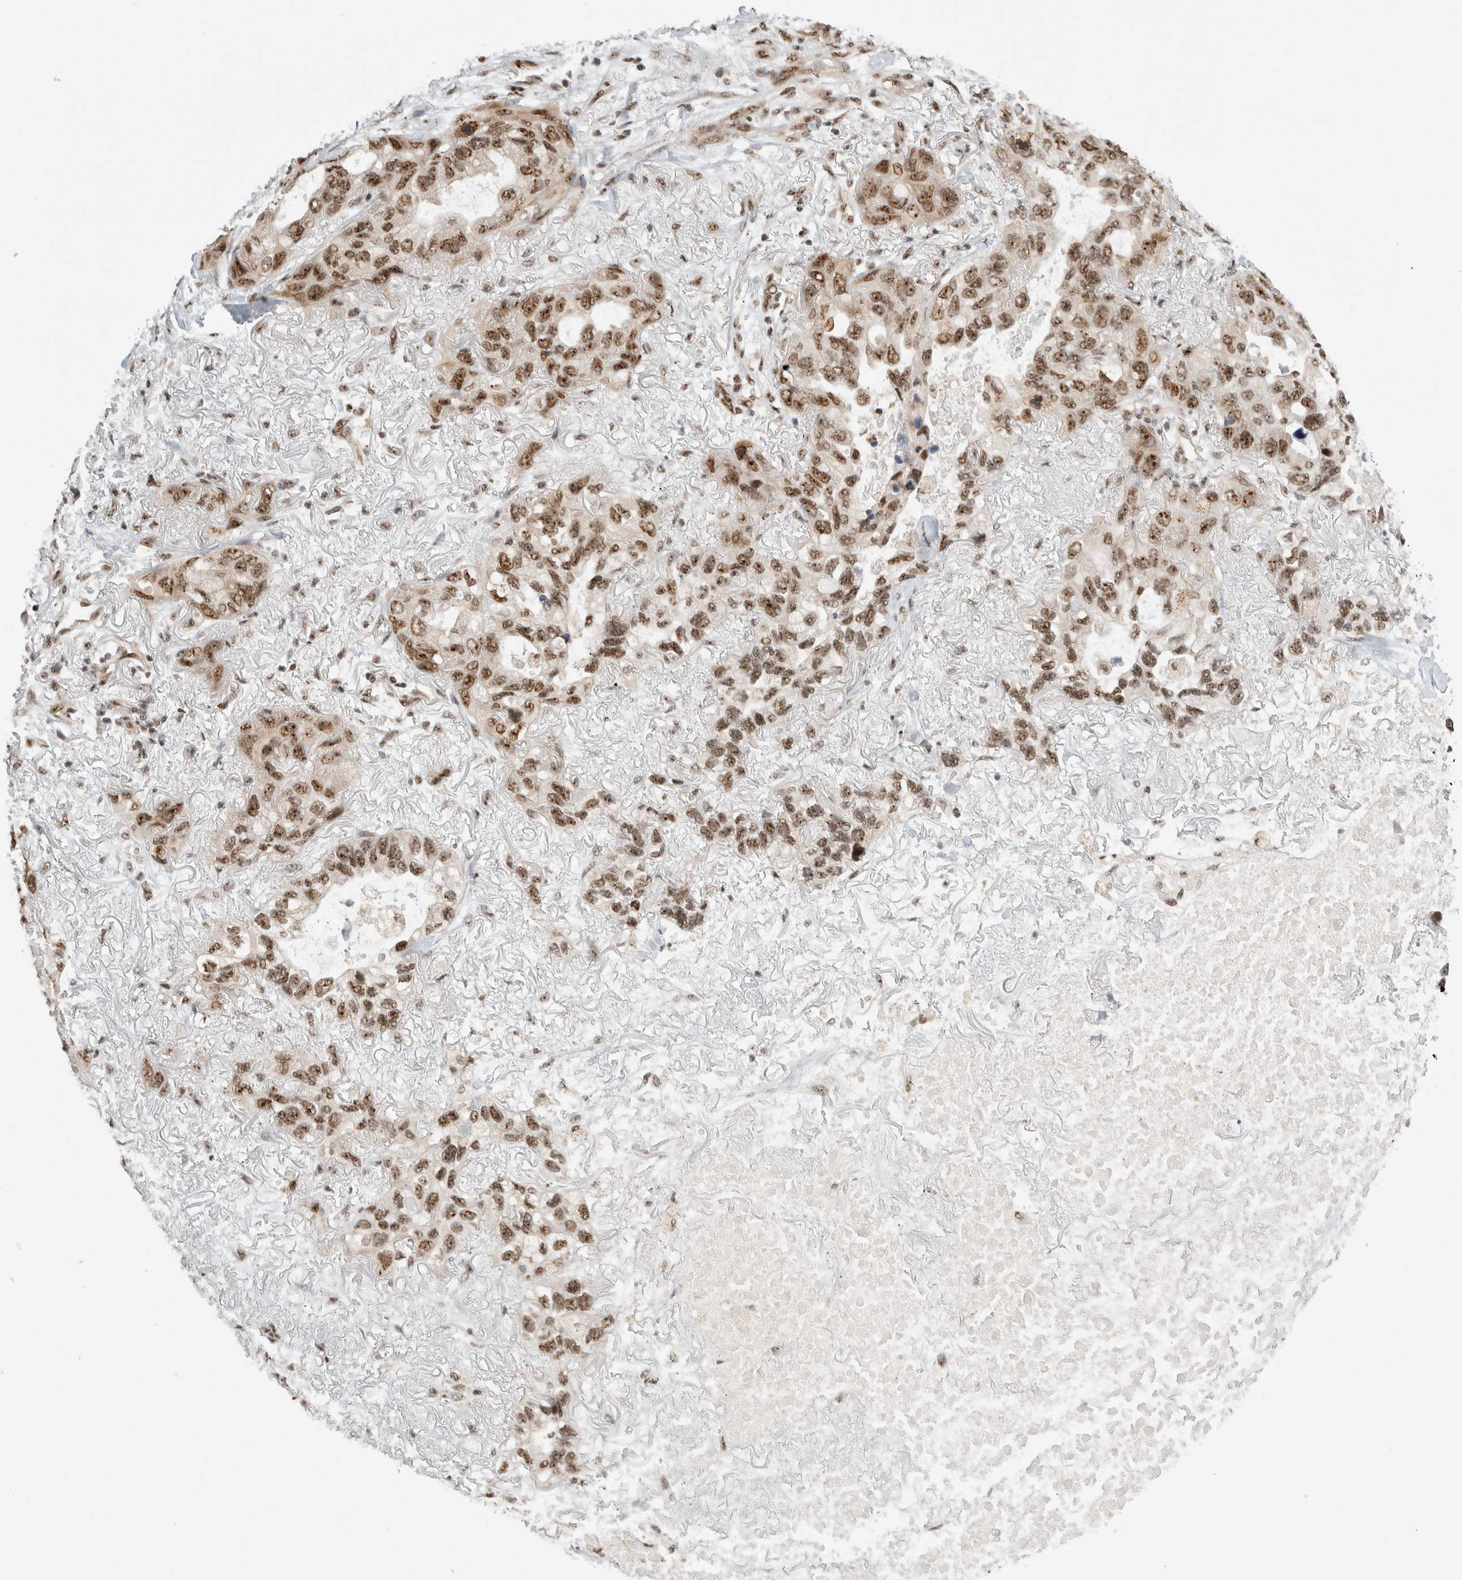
{"staining": {"intensity": "strong", "quantity": ">75%", "location": "nuclear"}, "tissue": "lung cancer", "cell_type": "Tumor cells", "image_type": "cancer", "snomed": [{"axis": "morphology", "description": "Squamous cell carcinoma, NOS"}, {"axis": "topography", "description": "Lung"}], "caption": "Immunohistochemical staining of lung squamous cell carcinoma displays strong nuclear protein staining in approximately >75% of tumor cells. (IHC, brightfield microscopy, high magnification).", "gene": "EBNA1BP2", "patient": {"sex": "female", "age": 73}}